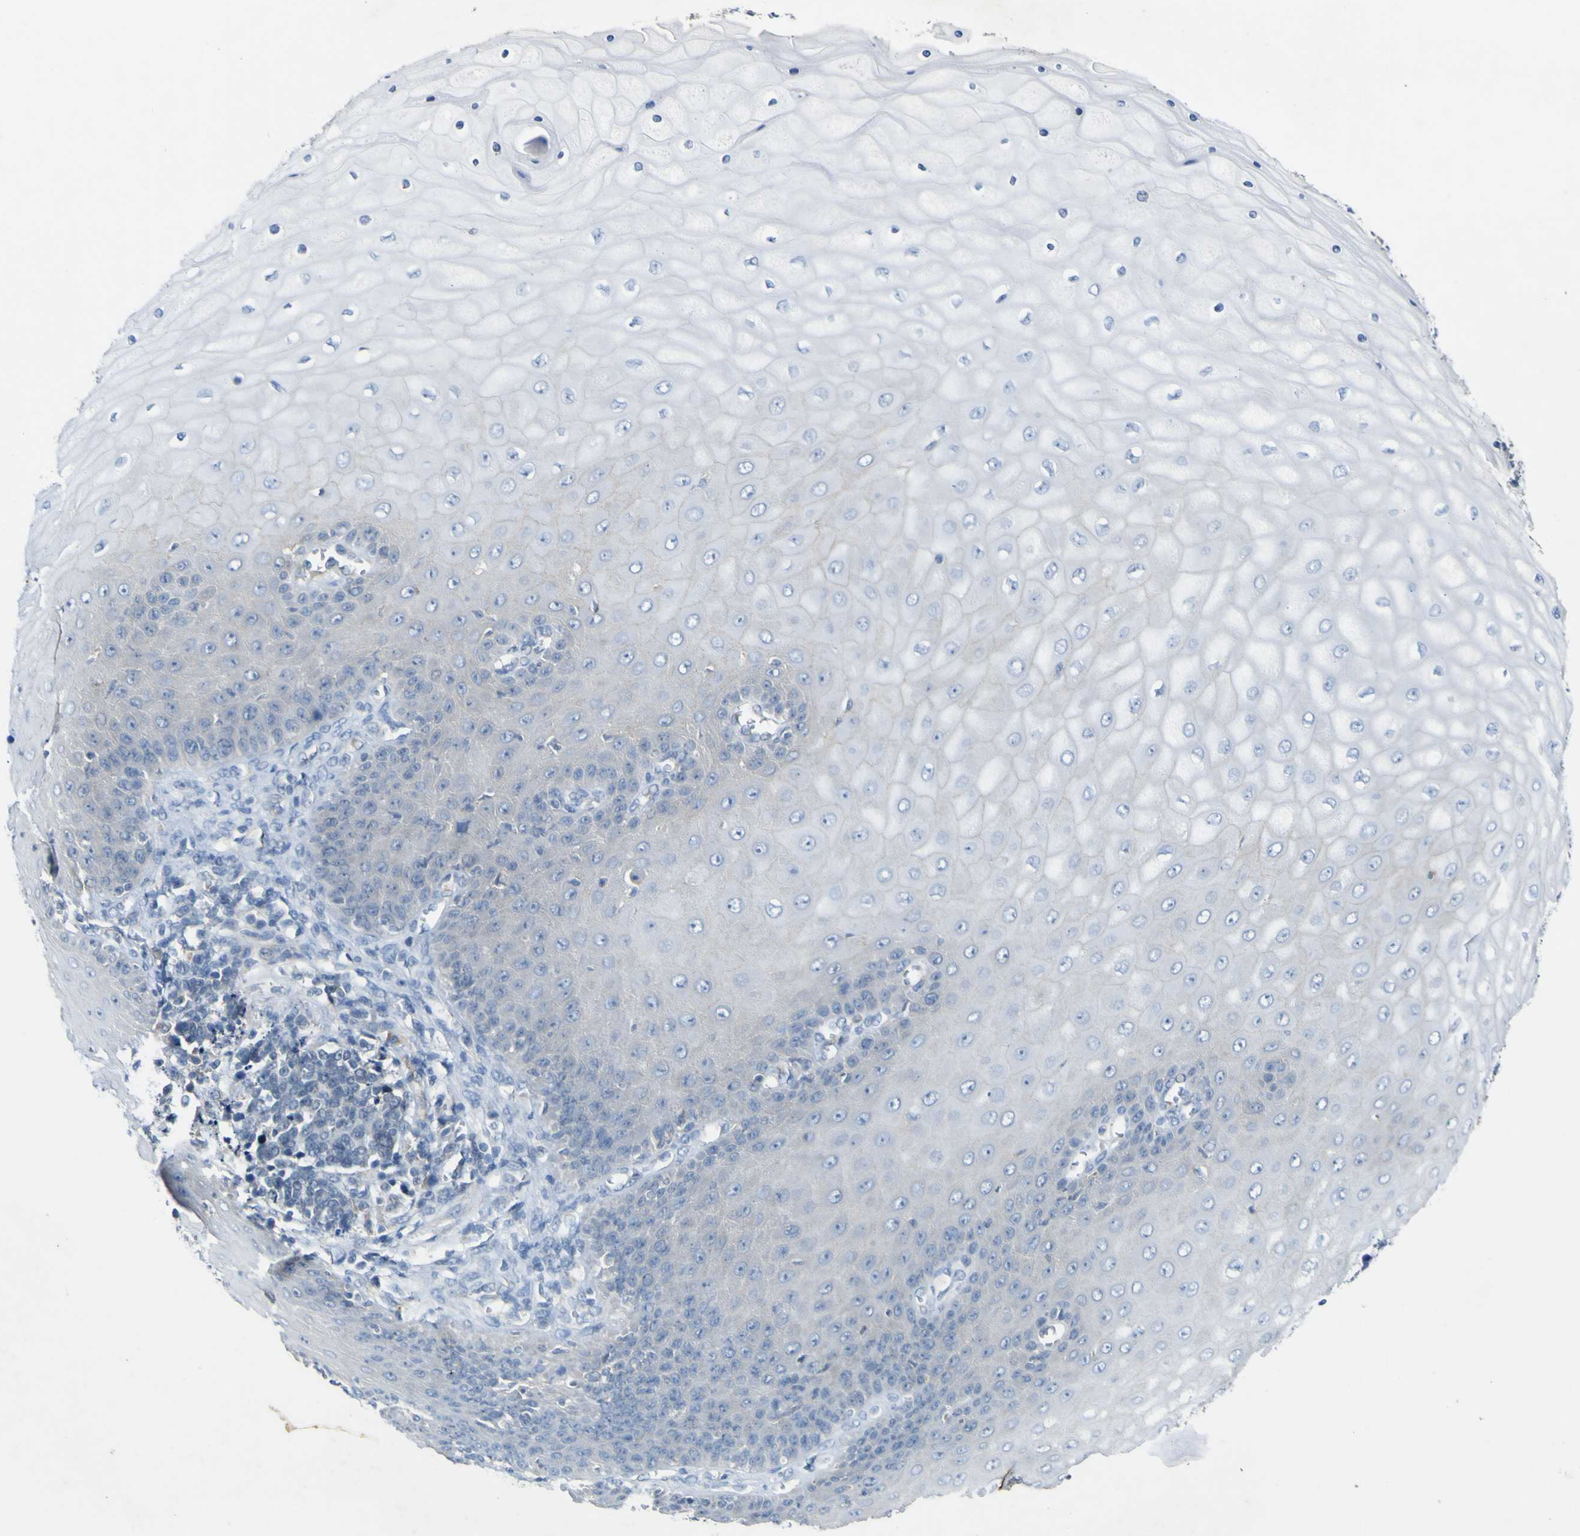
{"staining": {"intensity": "negative", "quantity": "none", "location": "none"}, "tissue": "cervical cancer", "cell_type": "Tumor cells", "image_type": "cancer", "snomed": [{"axis": "morphology", "description": "Squamous cell carcinoma, NOS"}, {"axis": "topography", "description": "Cervix"}], "caption": "Micrograph shows no significant protein positivity in tumor cells of cervical cancer. (DAB IHC visualized using brightfield microscopy, high magnification).", "gene": "LDLR", "patient": {"sex": "female", "age": 35}}